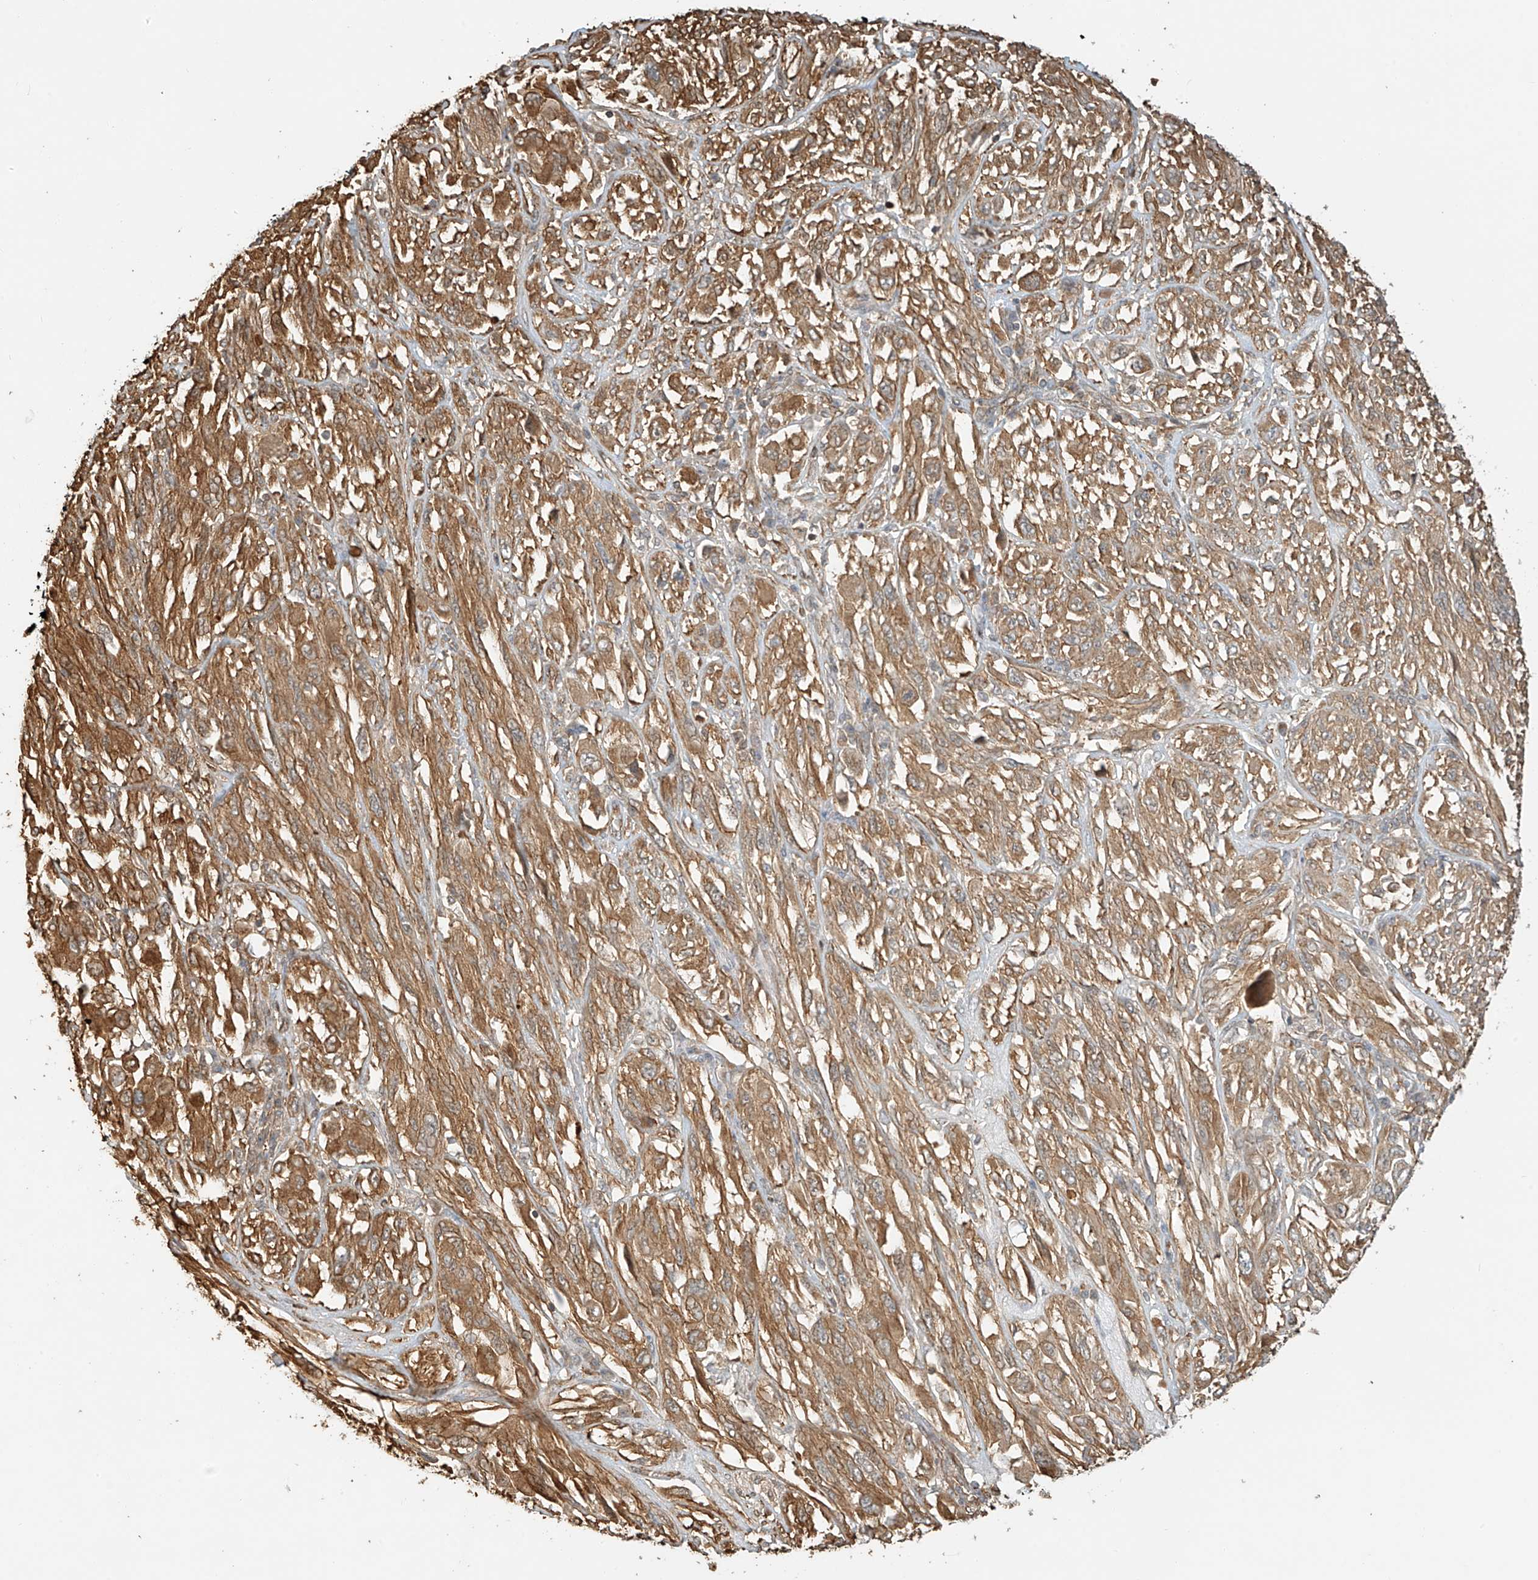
{"staining": {"intensity": "moderate", "quantity": ">75%", "location": "cytoplasmic/membranous"}, "tissue": "melanoma", "cell_type": "Tumor cells", "image_type": "cancer", "snomed": [{"axis": "morphology", "description": "Malignant melanoma, NOS"}, {"axis": "topography", "description": "Skin"}], "caption": "IHC of human malignant melanoma exhibits medium levels of moderate cytoplasmic/membranous positivity in approximately >75% of tumor cells.", "gene": "CSMD3", "patient": {"sex": "female", "age": 91}}